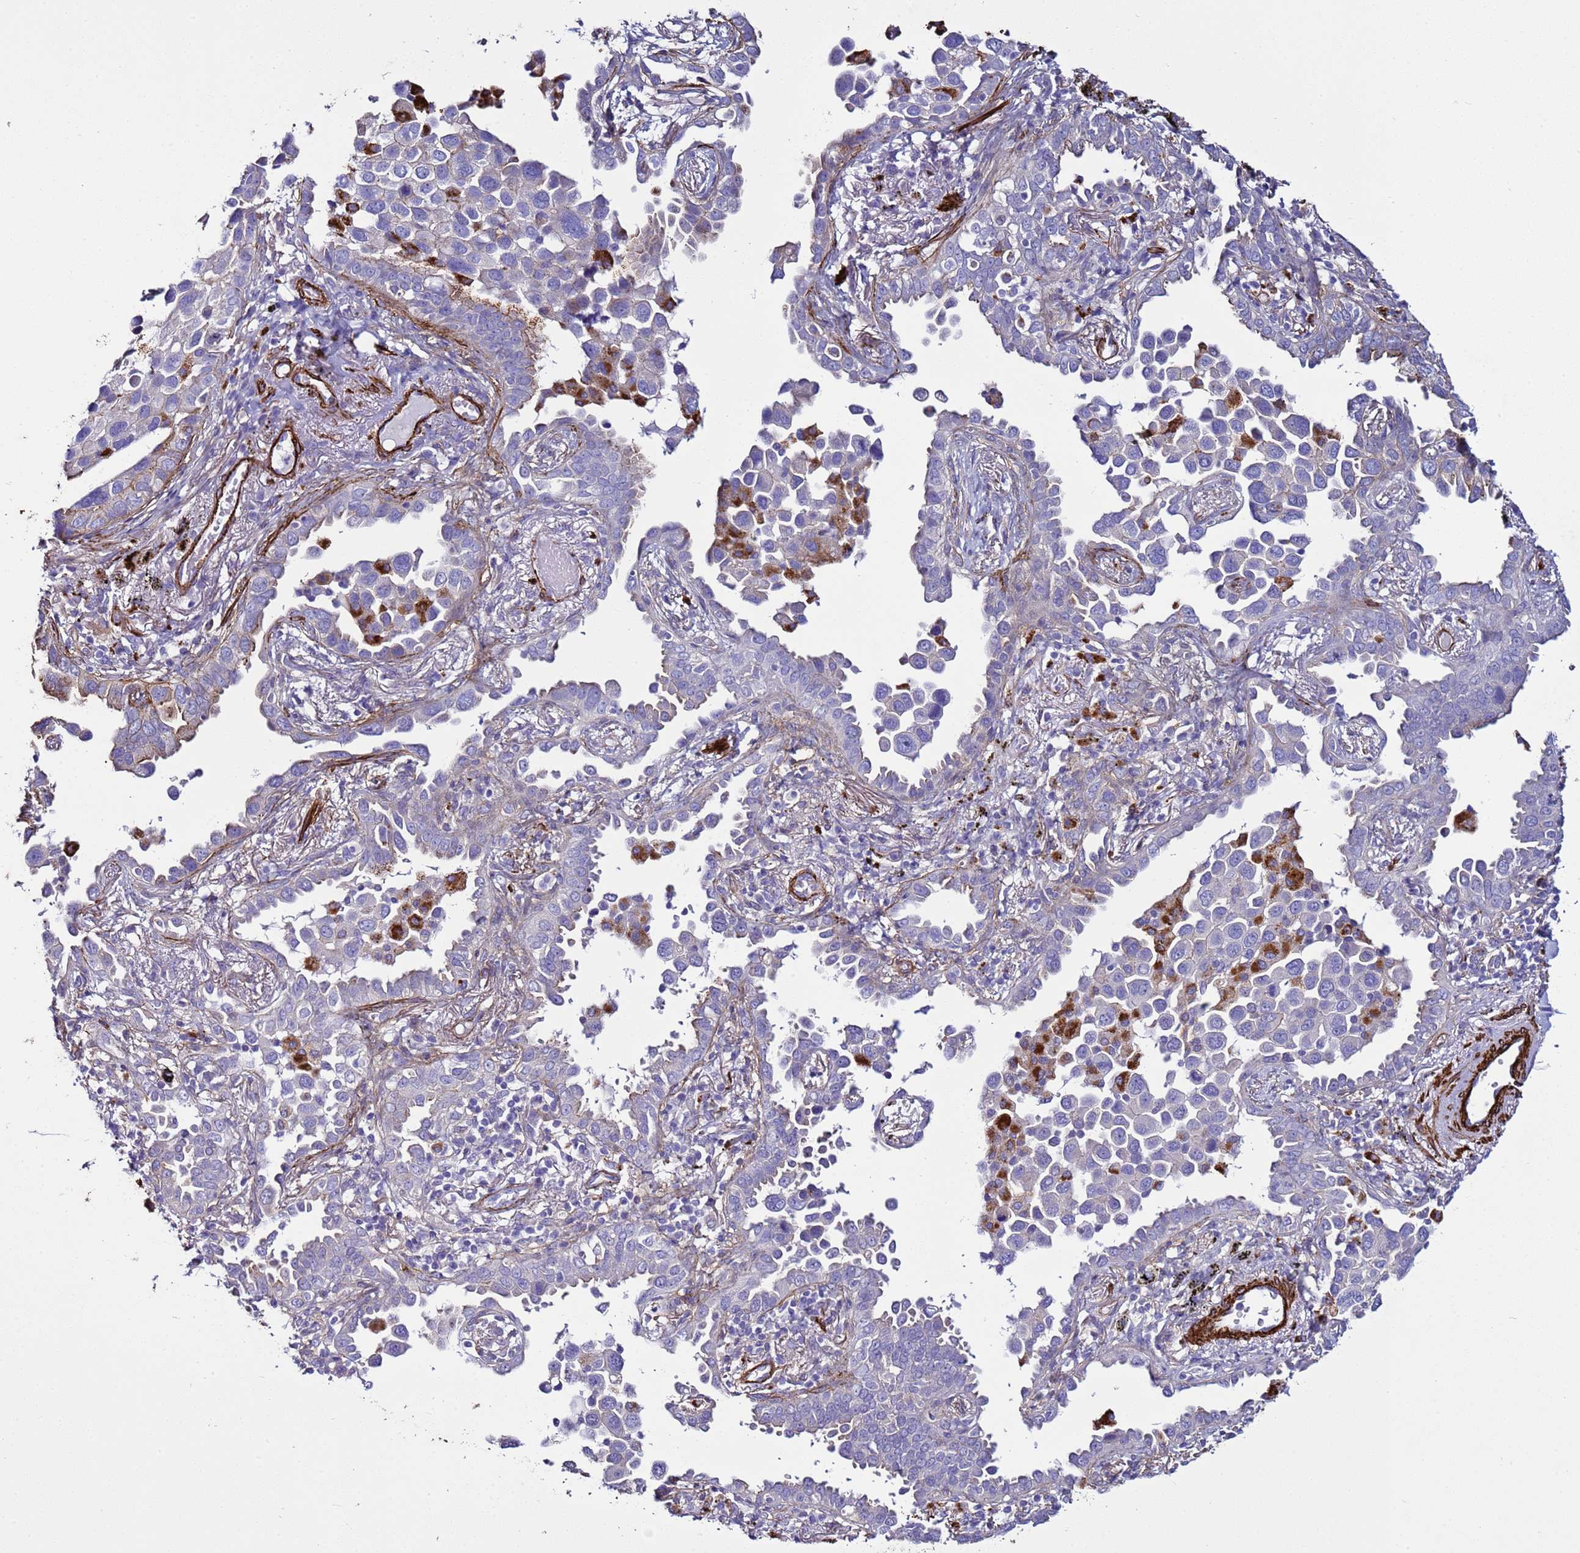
{"staining": {"intensity": "strong", "quantity": "<25%", "location": "cytoplasmic/membranous"}, "tissue": "lung cancer", "cell_type": "Tumor cells", "image_type": "cancer", "snomed": [{"axis": "morphology", "description": "Adenocarcinoma, NOS"}, {"axis": "topography", "description": "Lung"}], "caption": "Lung cancer tissue exhibits strong cytoplasmic/membranous expression in about <25% of tumor cells, visualized by immunohistochemistry.", "gene": "RABL2B", "patient": {"sex": "male", "age": 67}}